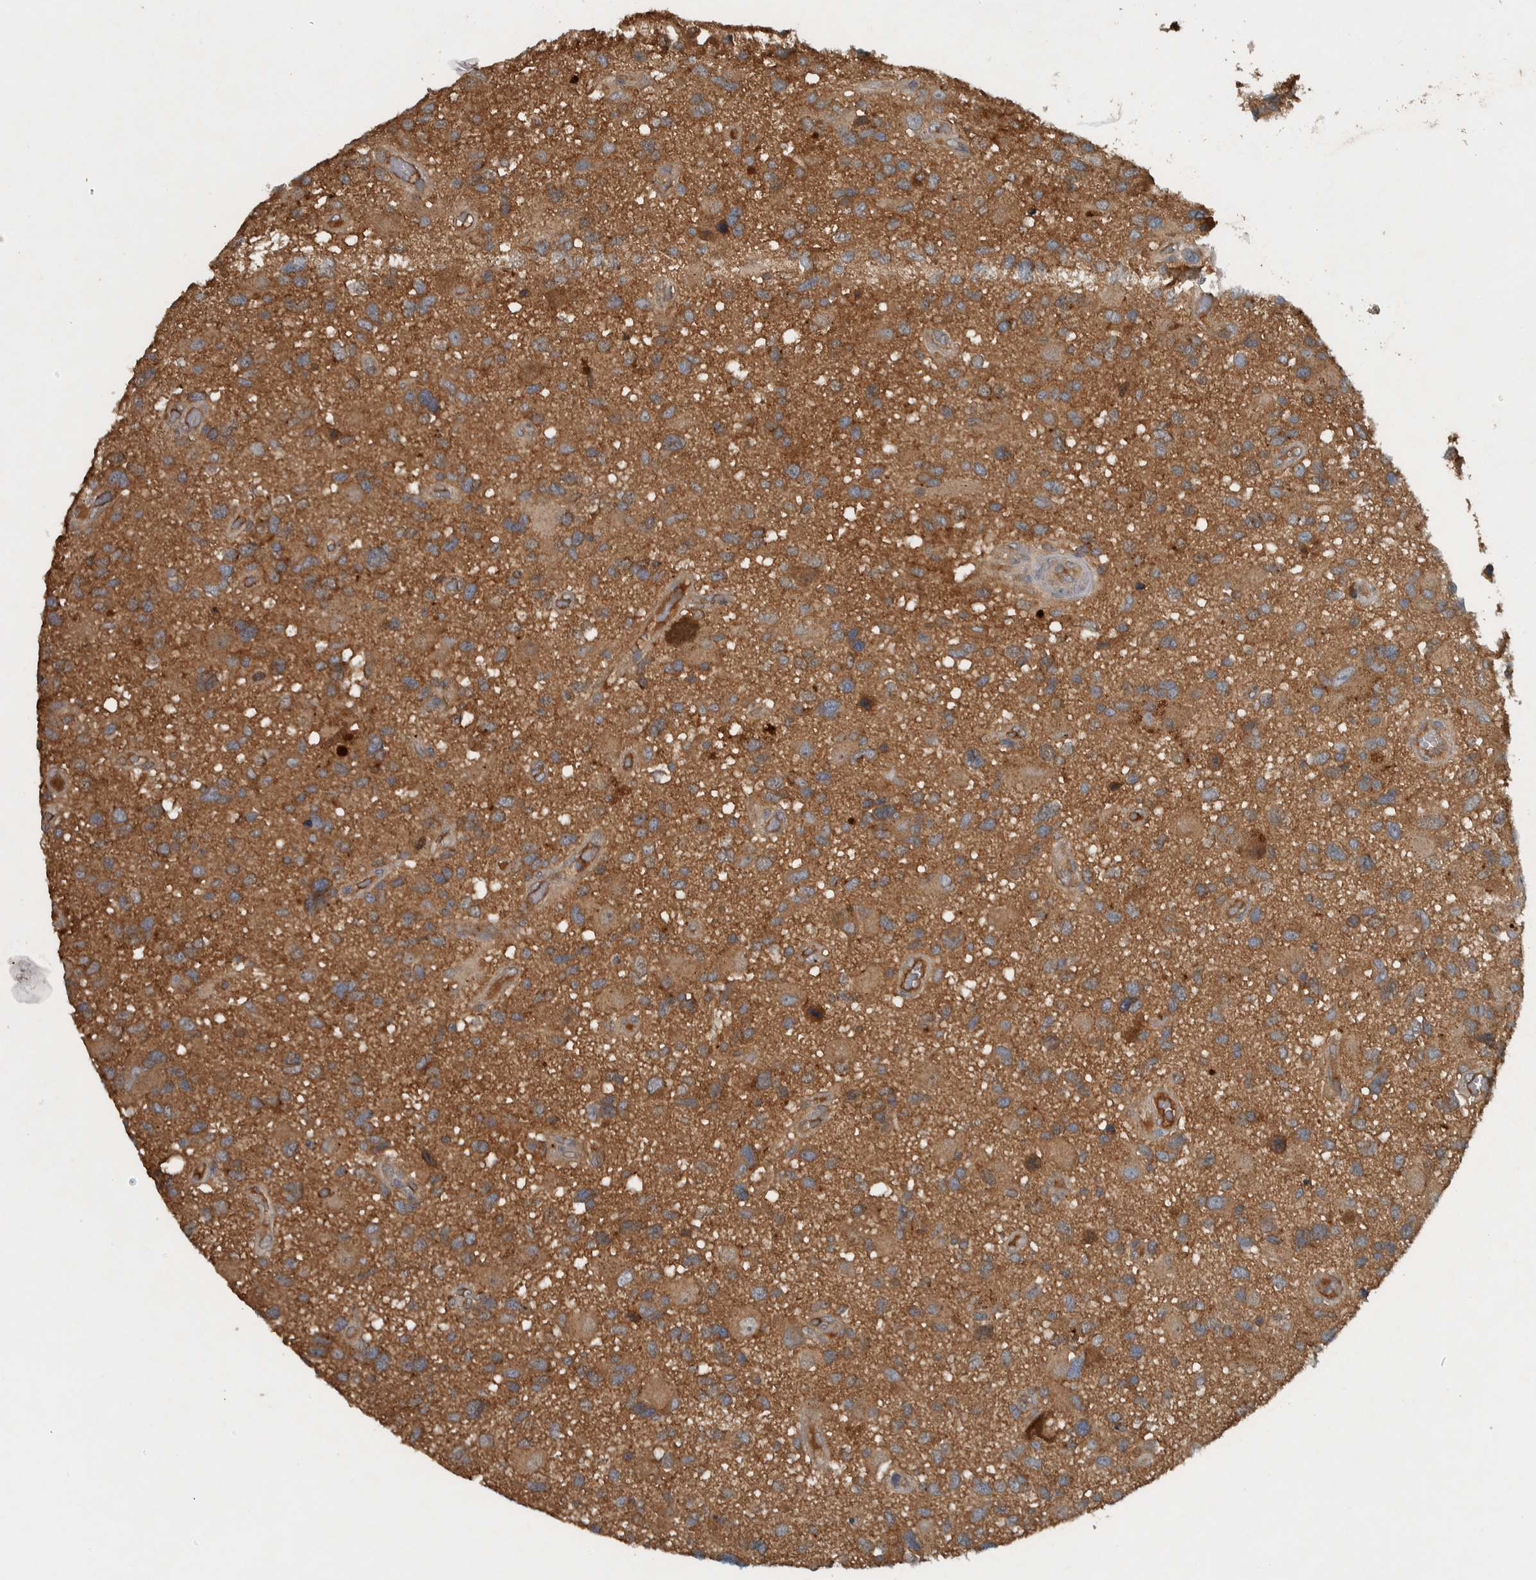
{"staining": {"intensity": "moderate", "quantity": ">75%", "location": "cytoplasmic/membranous"}, "tissue": "glioma", "cell_type": "Tumor cells", "image_type": "cancer", "snomed": [{"axis": "morphology", "description": "Glioma, malignant, High grade"}, {"axis": "topography", "description": "Brain"}], "caption": "IHC staining of glioma, which reveals medium levels of moderate cytoplasmic/membranous positivity in approximately >75% of tumor cells indicating moderate cytoplasmic/membranous protein staining. The staining was performed using DAB (brown) for protein detection and nuclei were counterstained in hematoxylin (blue).", "gene": "CLCN2", "patient": {"sex": "male", "age": 33}}